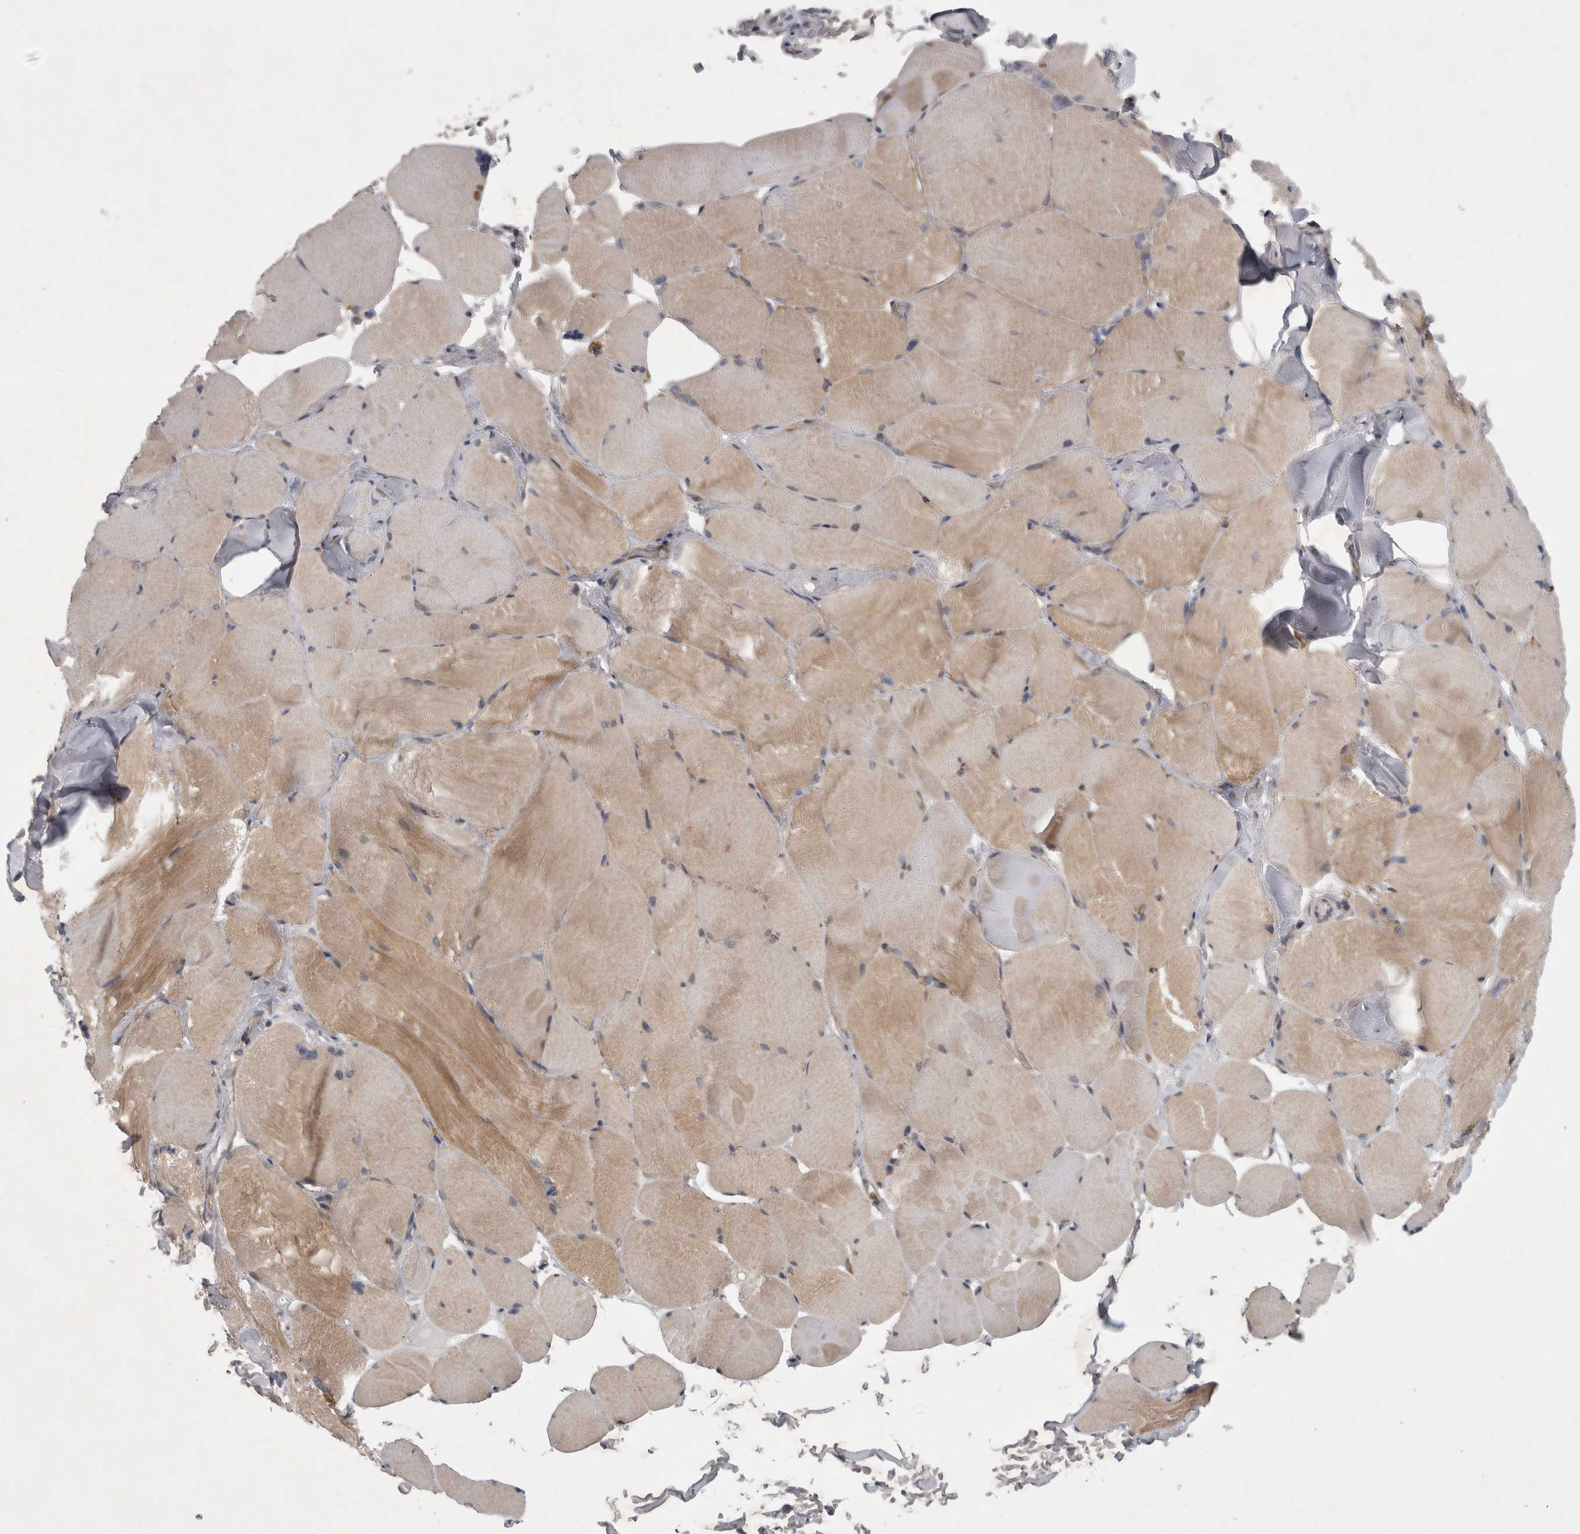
{"staining": {"intensity": "weak", "quantity": ">75%", "location": "cytoplasmic/membranous"}, "tissue": "skeletal muscle", "cell_type": "Myocytes", "image_type": "normal", "snomed": [{"axis": "morphology", "description": "Normal tissue, NOS"}, {"axis": "topography", "description": "Skin"}, {"axis": "topography", "description": "Skeletal muscle"}], "caption": "Immunohistochemical staining of benign human skeletal muscle displays low levels of weak cytoplasmic/membranous expression in about >75% of myocytes. (DAB IHC, brown staining for protein, blue staining for nuclei).", "gene": "PARP11", "patient": {"sex": "male", "age": 83}}